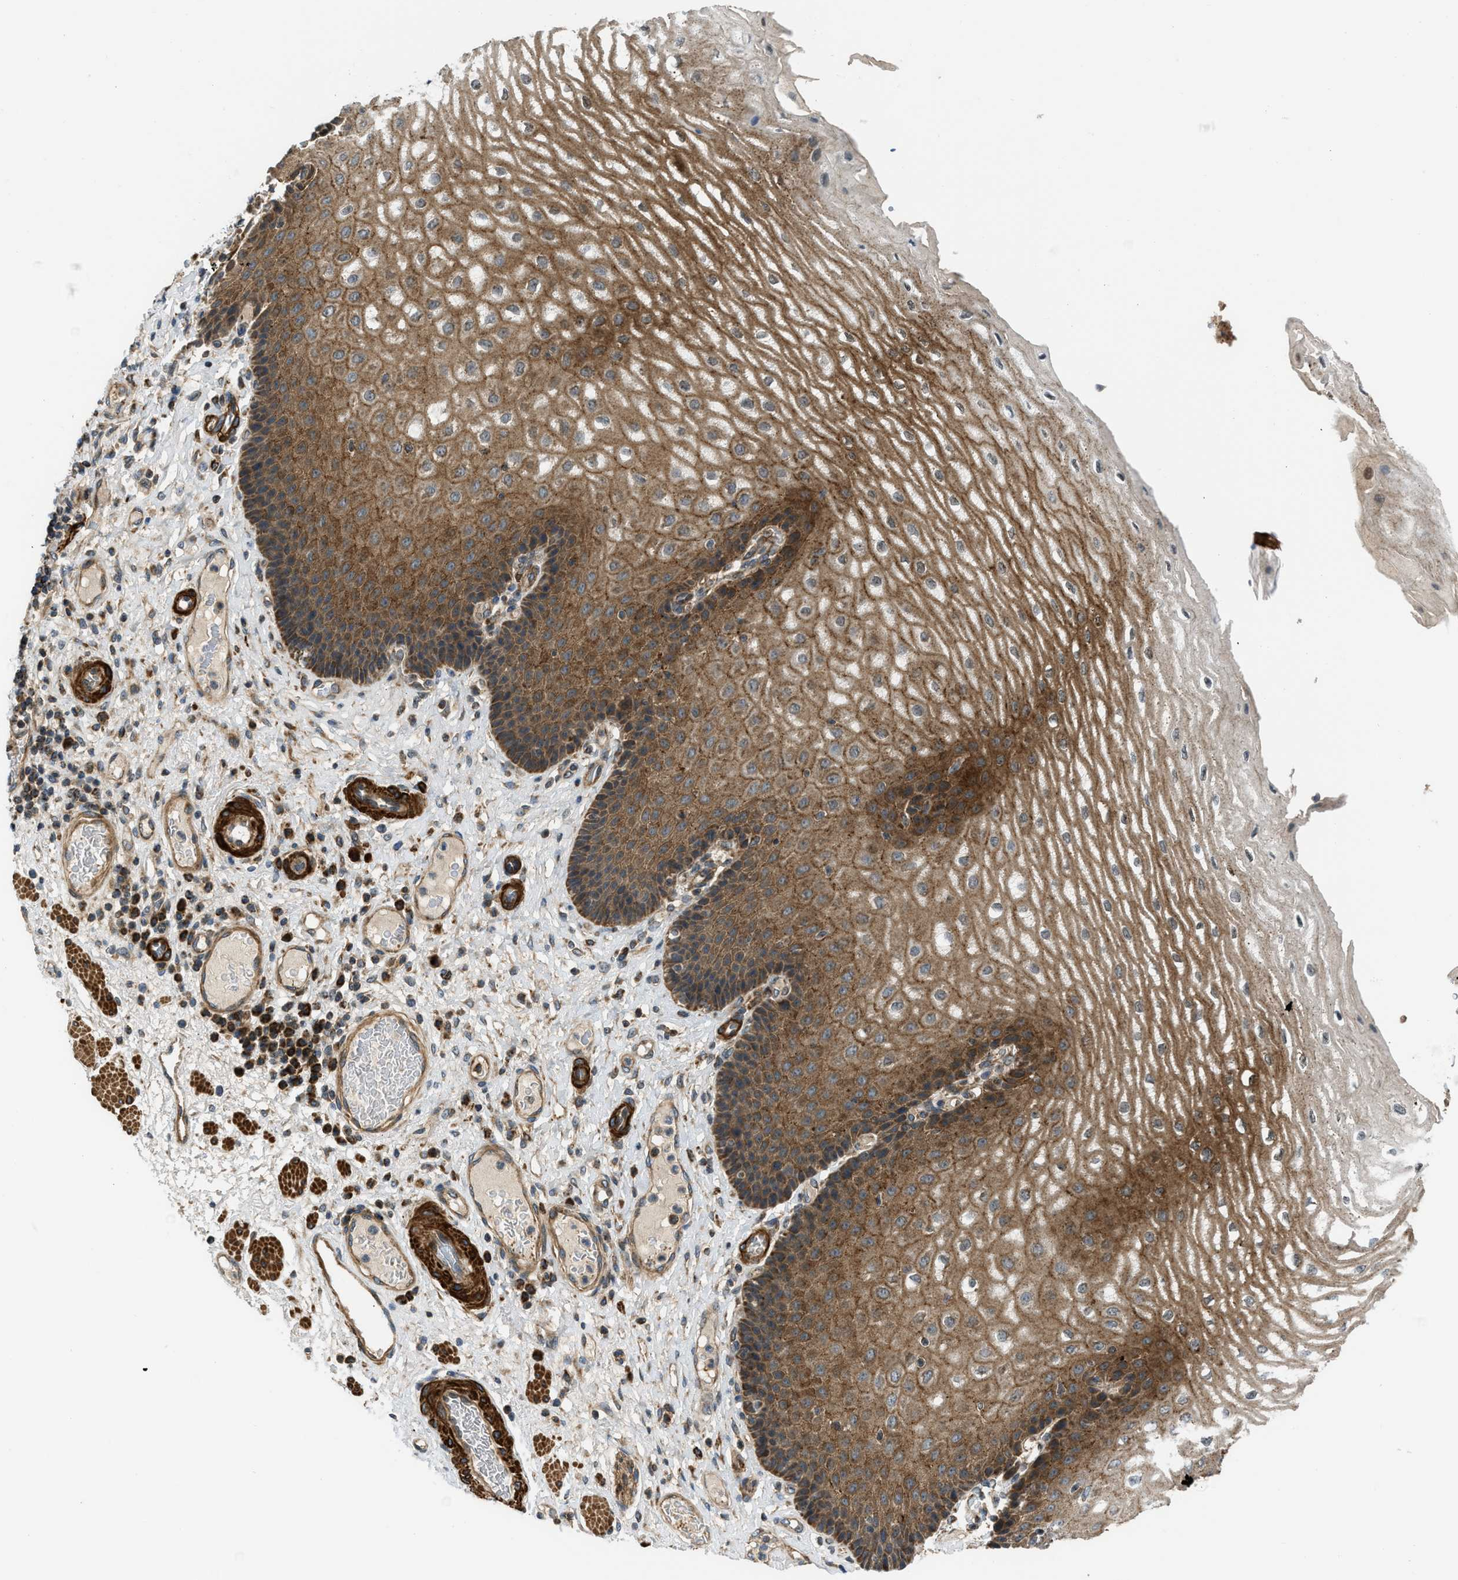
{"staining": {"intensity": "moderate", "quantity": ">75%", "location": "cytoplasmic/membranous"}, "tissue": "esophagus", "cell_type": "Squamous epithelial cells", "image_type": "normal", "snomed": [{"axis": "morphology", "description": "Normal tissue, NOS"}, {"axis": "topography", "description": "Esophagus"}], "caption": "This image displays immunohistochemistry (IHC) staining of unremarkable esophagus, with medium moderate cytoplasmic/membranous expression in approximately >75% of squamous epithelial cells.", "gene": "SESN2", "patient": {"sex": "male", "age": 54}}